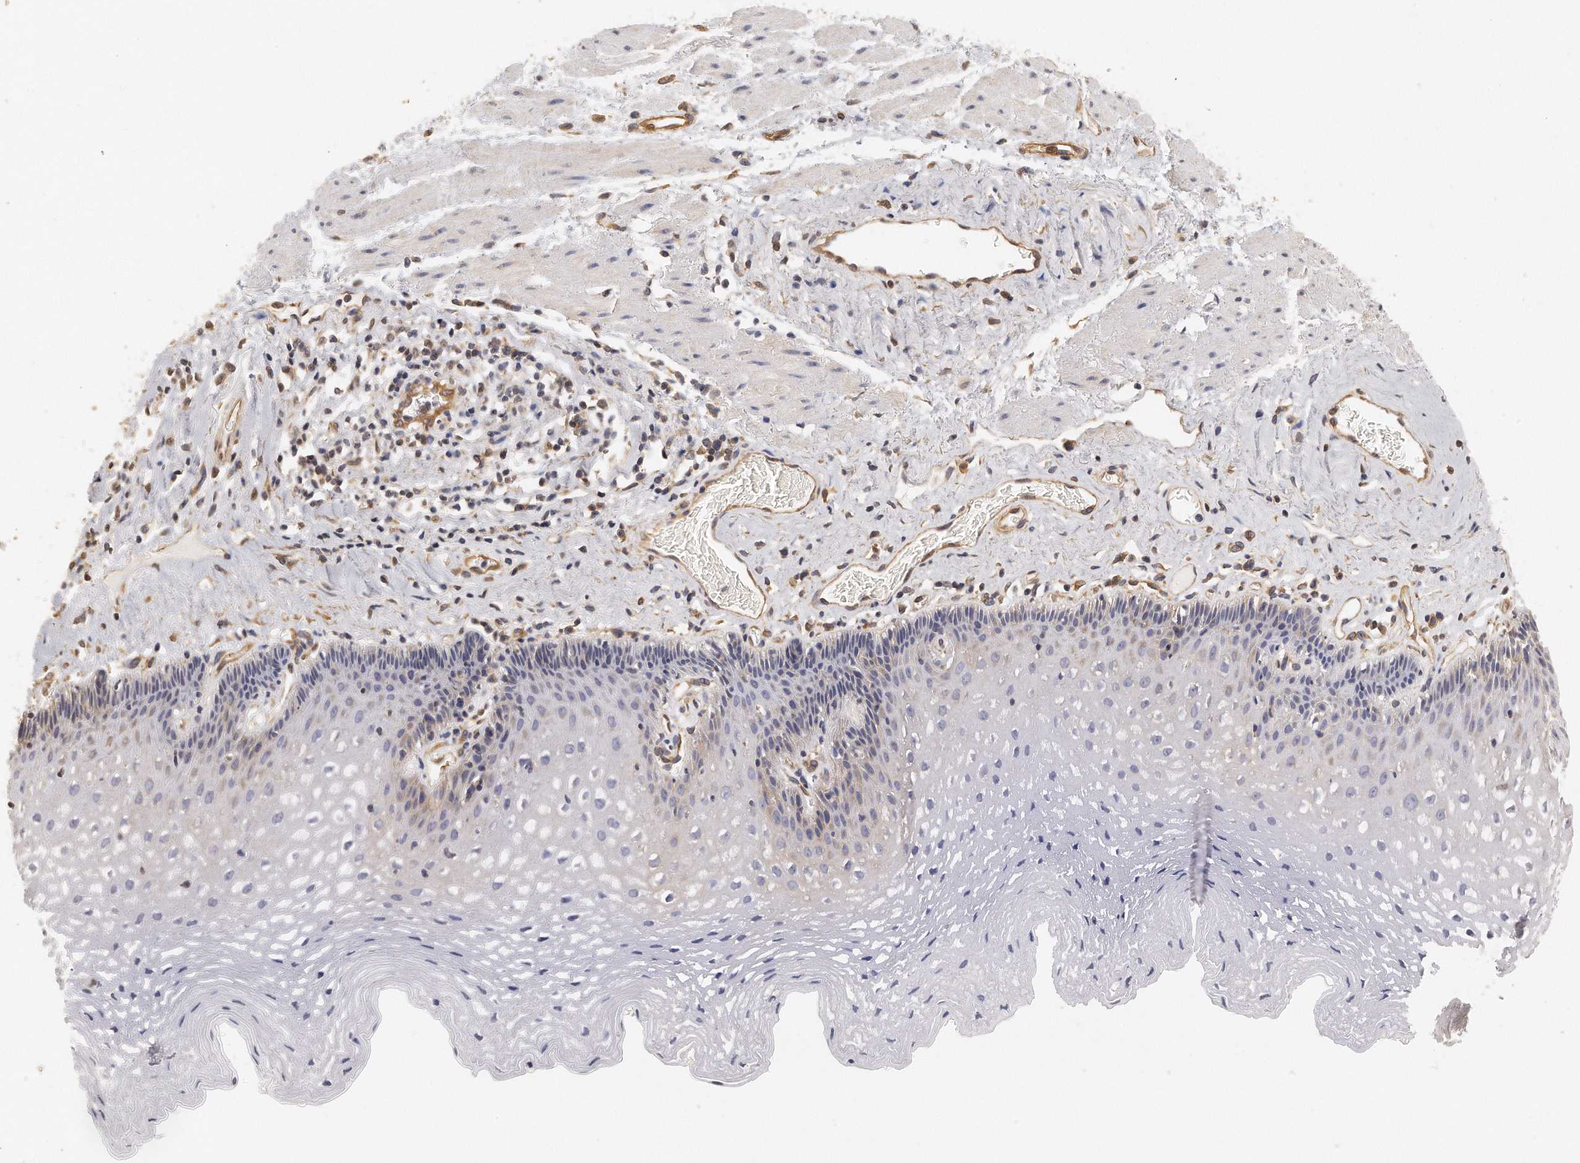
{"staining": {"intensity": "weak", "quantity": "<25%", "location": "cytoplasmic/membranous"}, "tissue": "esophagus", "cell_type": "Squamous epithelial cells", "image_type": "normal", "snomed": [{"axis": "morphology", "description": "Normal tissue, NOS"}, {"axis": "topography", "description": "Esophagus"}], "caption": "The micrograph reveals no staining of squamous epithelial cells in unremarkable esophagus.", "gene": "CHST7", "patient": {"sex": "female", "age": 70}}